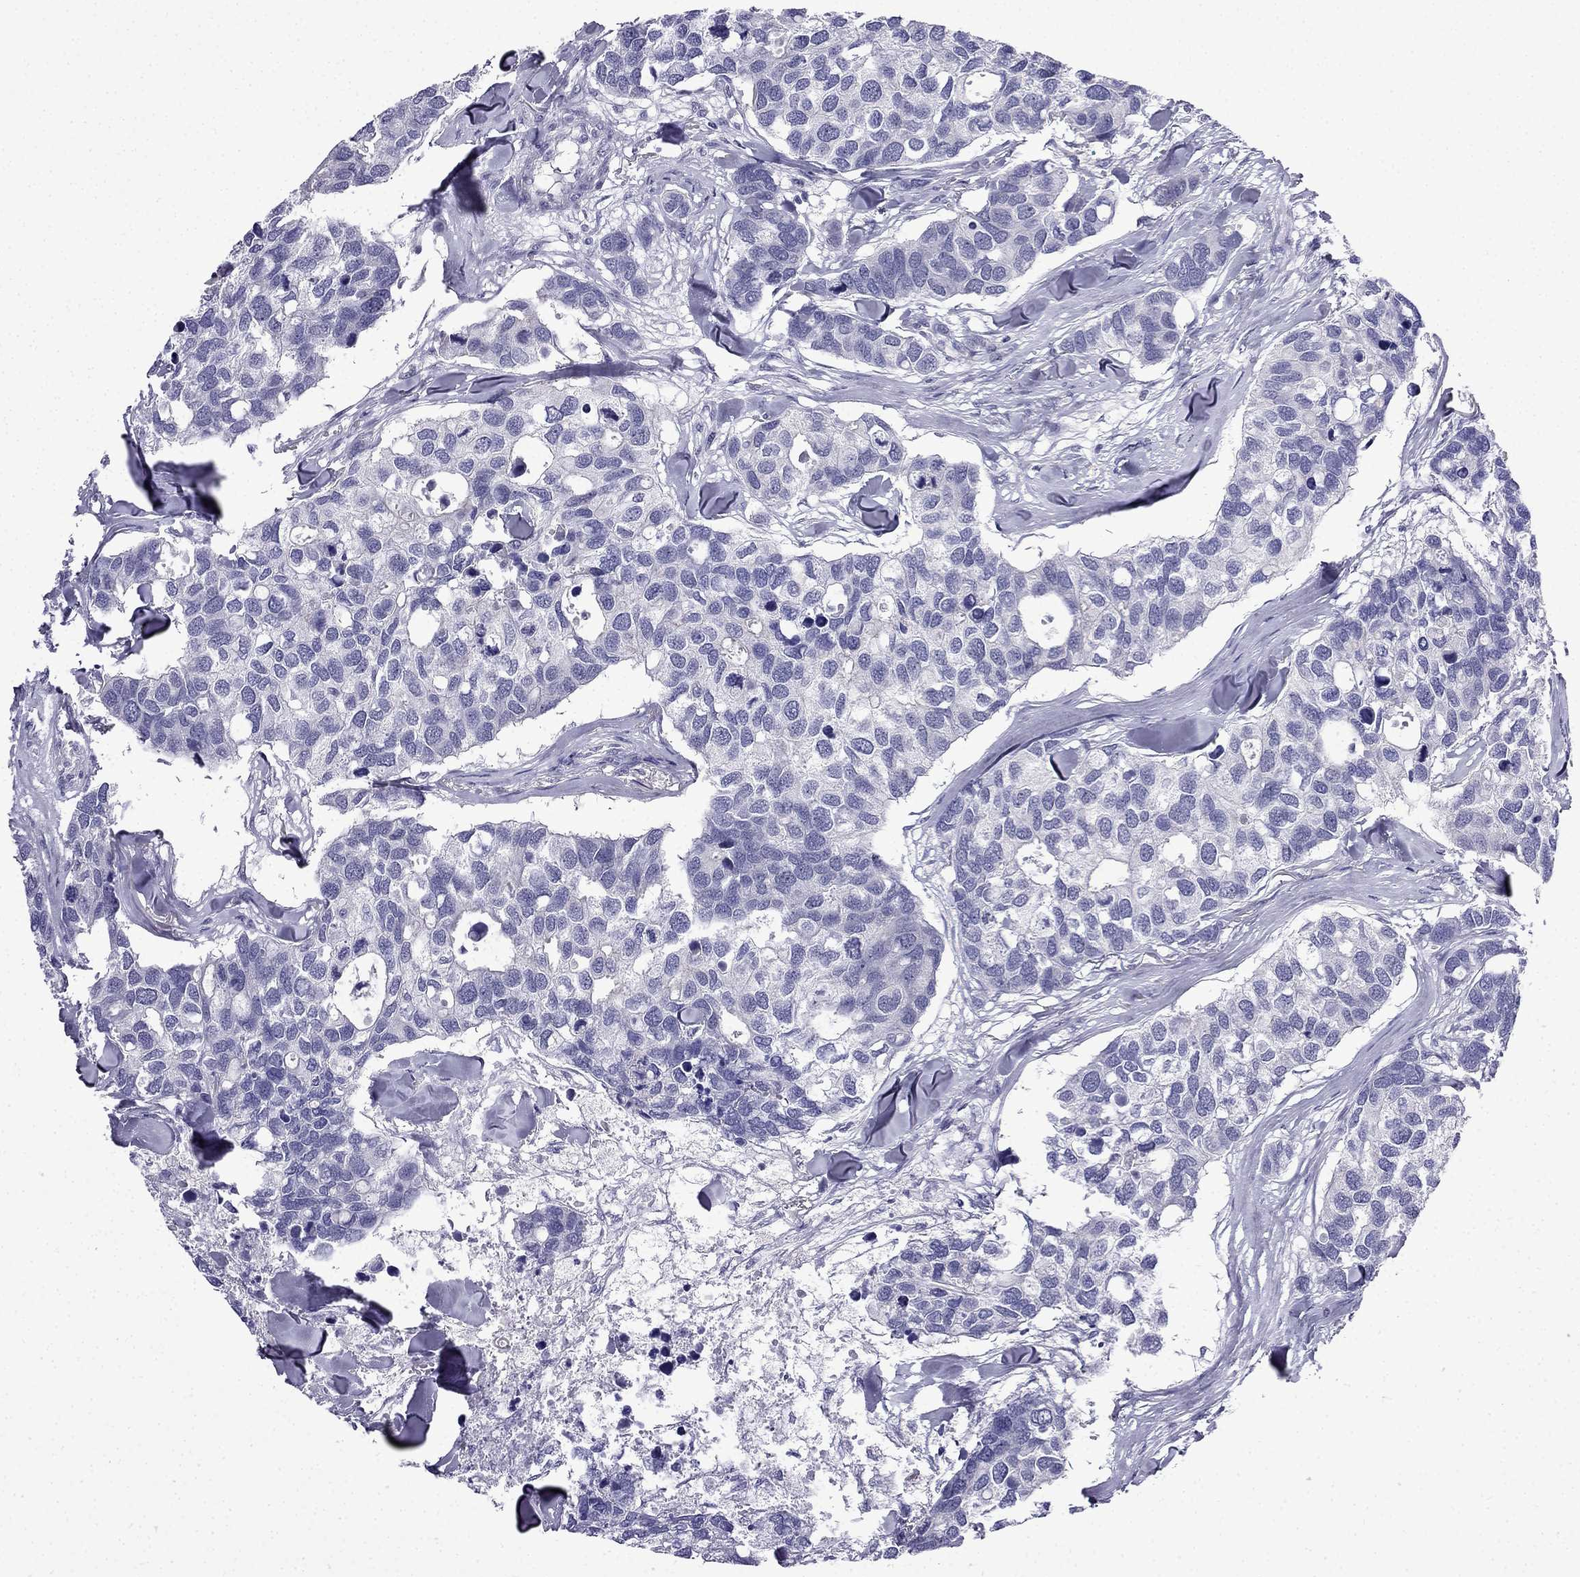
{"staining": {"intensity": "negative", "quantity": "none", "location": "none"}, "tissue": "breast cancer", "cell_type": "Tumor cells", "image_type": "cancer", "snomed": [{"axis": "morphology", "description": "Duct carcinoma"}, {"axis": "topography", "description": "Breast"}], "caption": "Human breast cancer stained for a protein using immunohistochemistry displays no staining in tumor cells.", "gene": "POM121L12", "patient": {"sex": "female", "age": 83}}